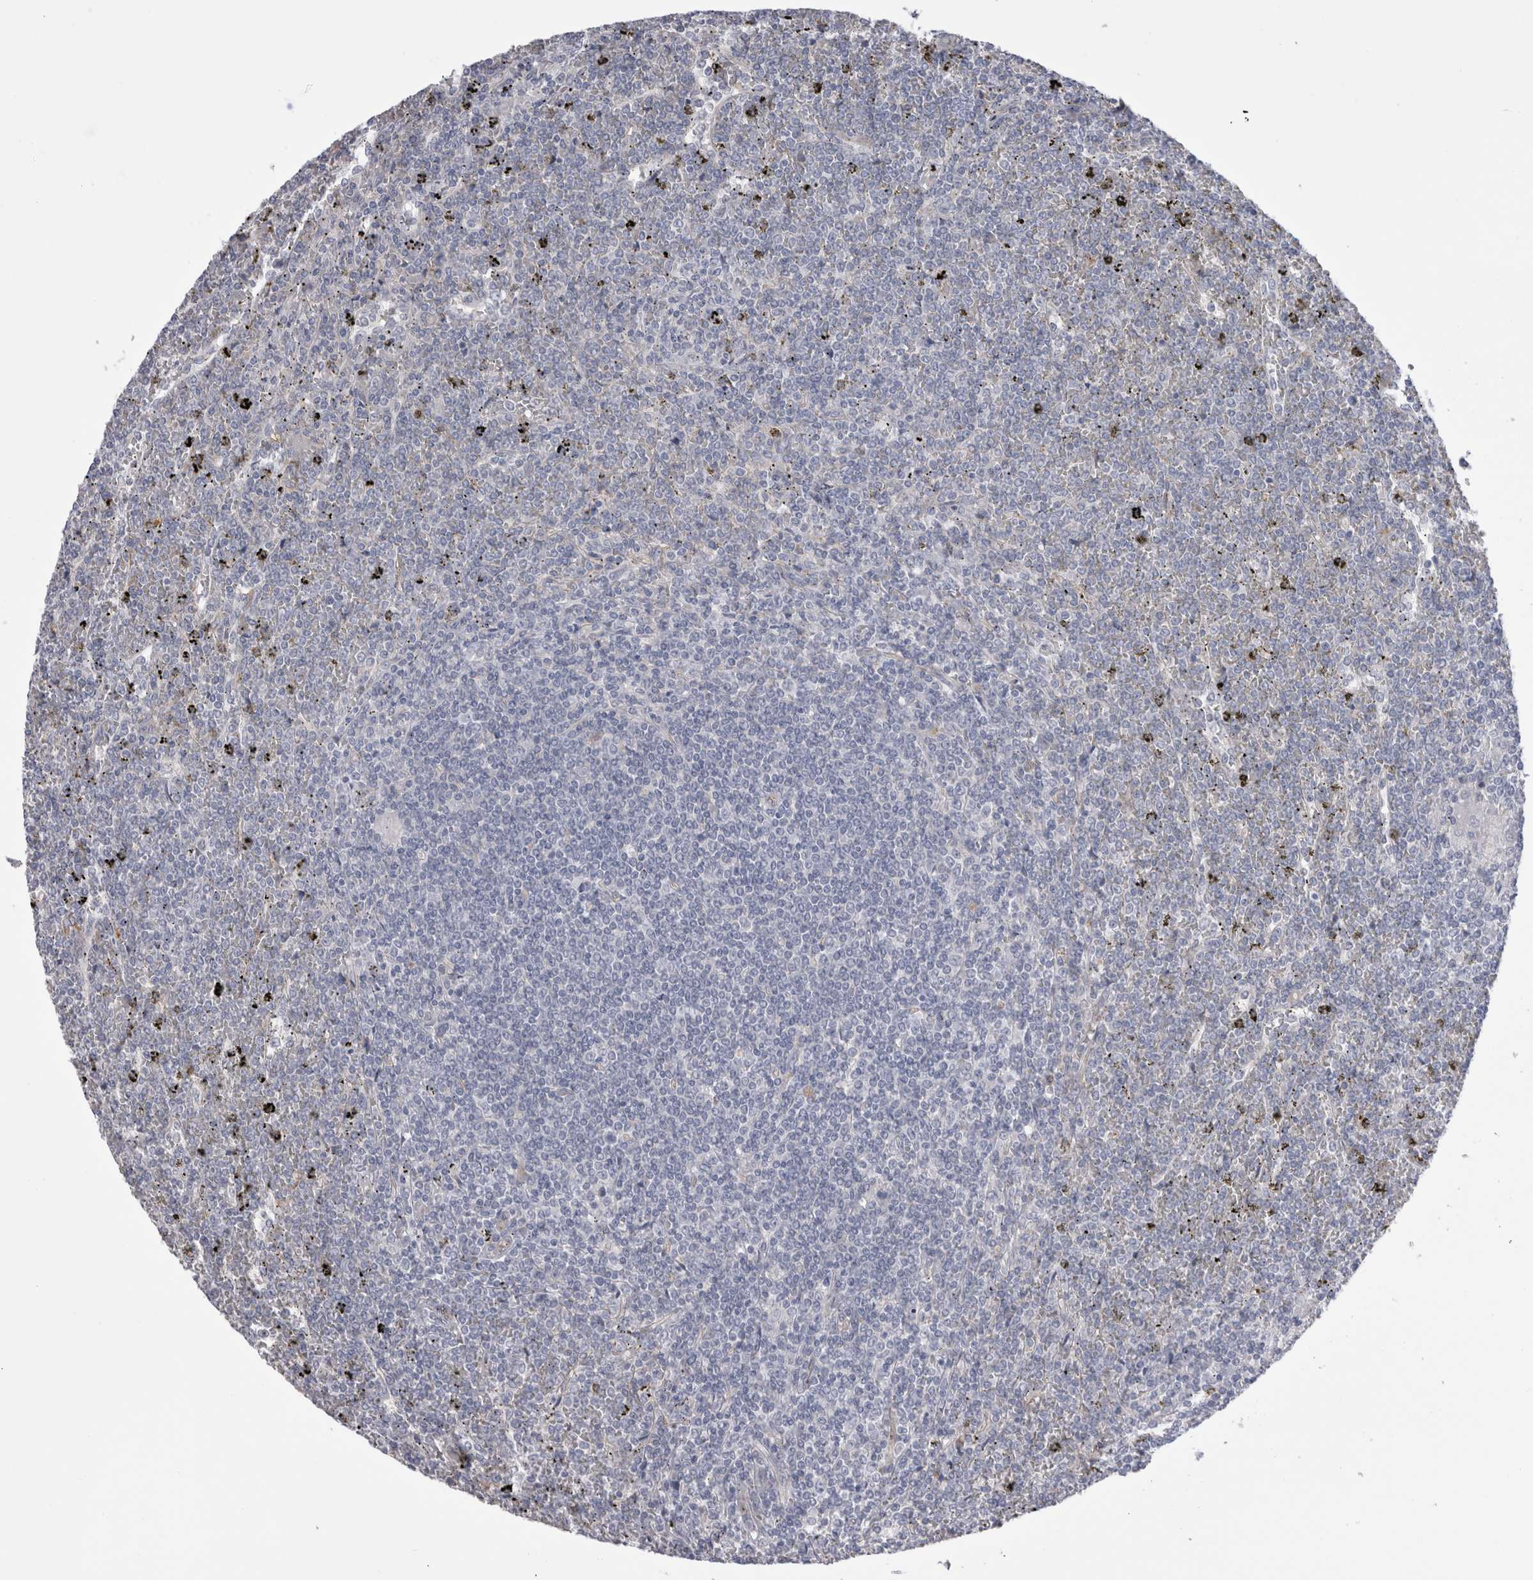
{"staining": {"intensity": "negative", "quantity": "none", "location": "none"}, "tissue": "lymphoma", "cell_type": "Tumor cells", "image_type": "cancer", "snomed": [{"axis": "morphology", "description": "Malignant lymphoma, non-Hodgkin's type, Low grade"}, {"axis": "topography", "description": "Spleen"}], "caption": "There is no significant expression in tumor cells of malignant lymphoma, non-Hodgkin's type (low-grade). (Stains: DAB immunohistochemistry (IHC) with hematoxylin counter stain, Microscopy: brightfield microscopy at high magnification).", "gene": "EPDR1", "patient": {"sex": "female", "age": 19}}